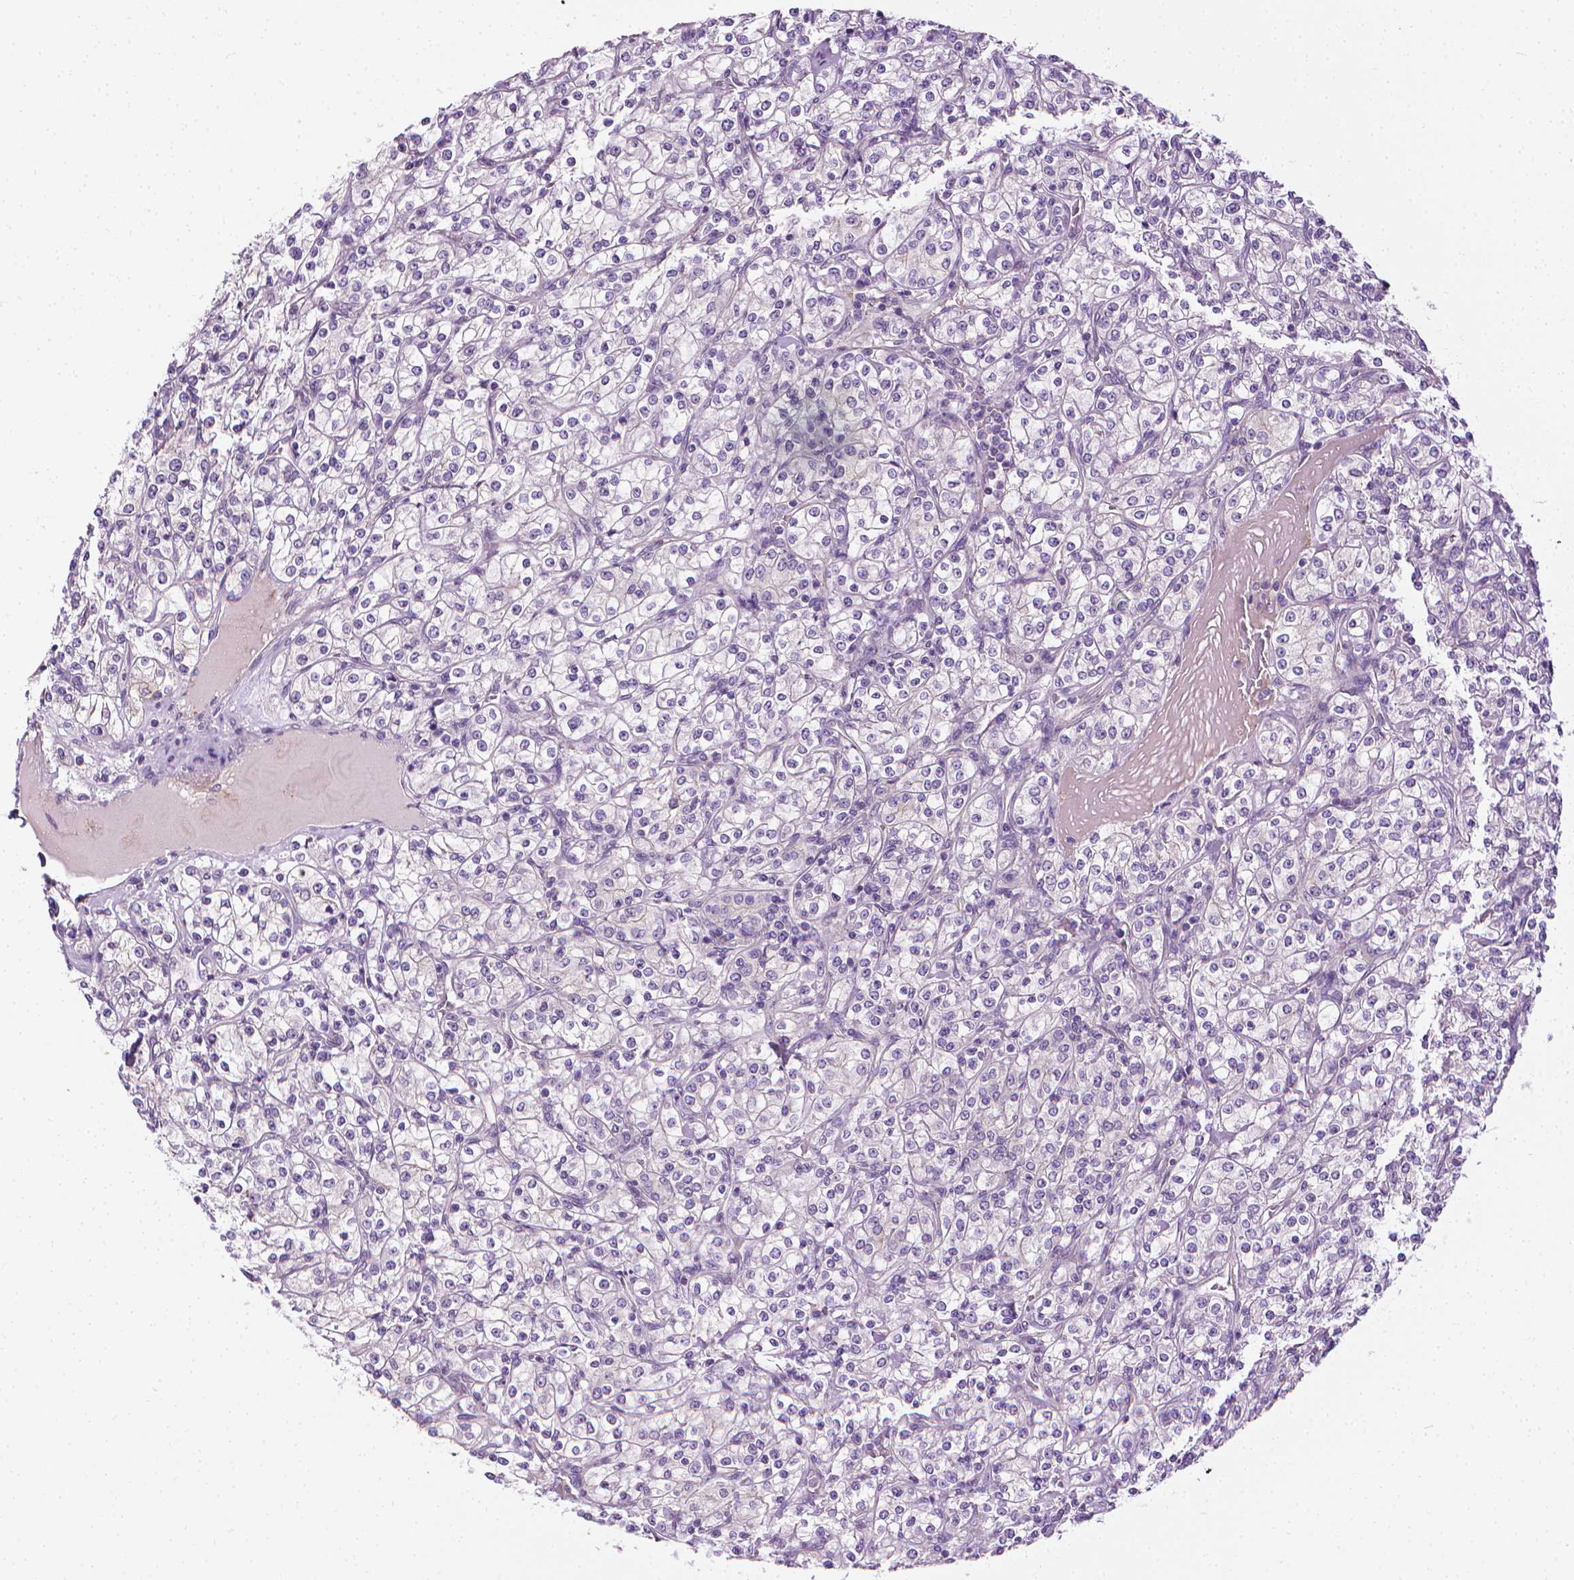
{"staining": {"intensity": "negative", "quantity": "none", "location": "none"}, "tissue": "renal cancer", "cell_type": "Tumor cells", "image_type": "cancer", "snomed": [{"axis": "morphology", "description": "Adenocarcinoma, NOS"}, {"axis": "topography", "description": "Kidney"}], "caption": "DAB (3,3'-diaminobenzidine) immunohistochemical staining of renal cancer (adenocarcinoma) exhibits no significant expression in tumor cells. Nuclei are stained in blue.", "gene": "MCOLN3", "patient": {"sex": "male", "age": 77}}